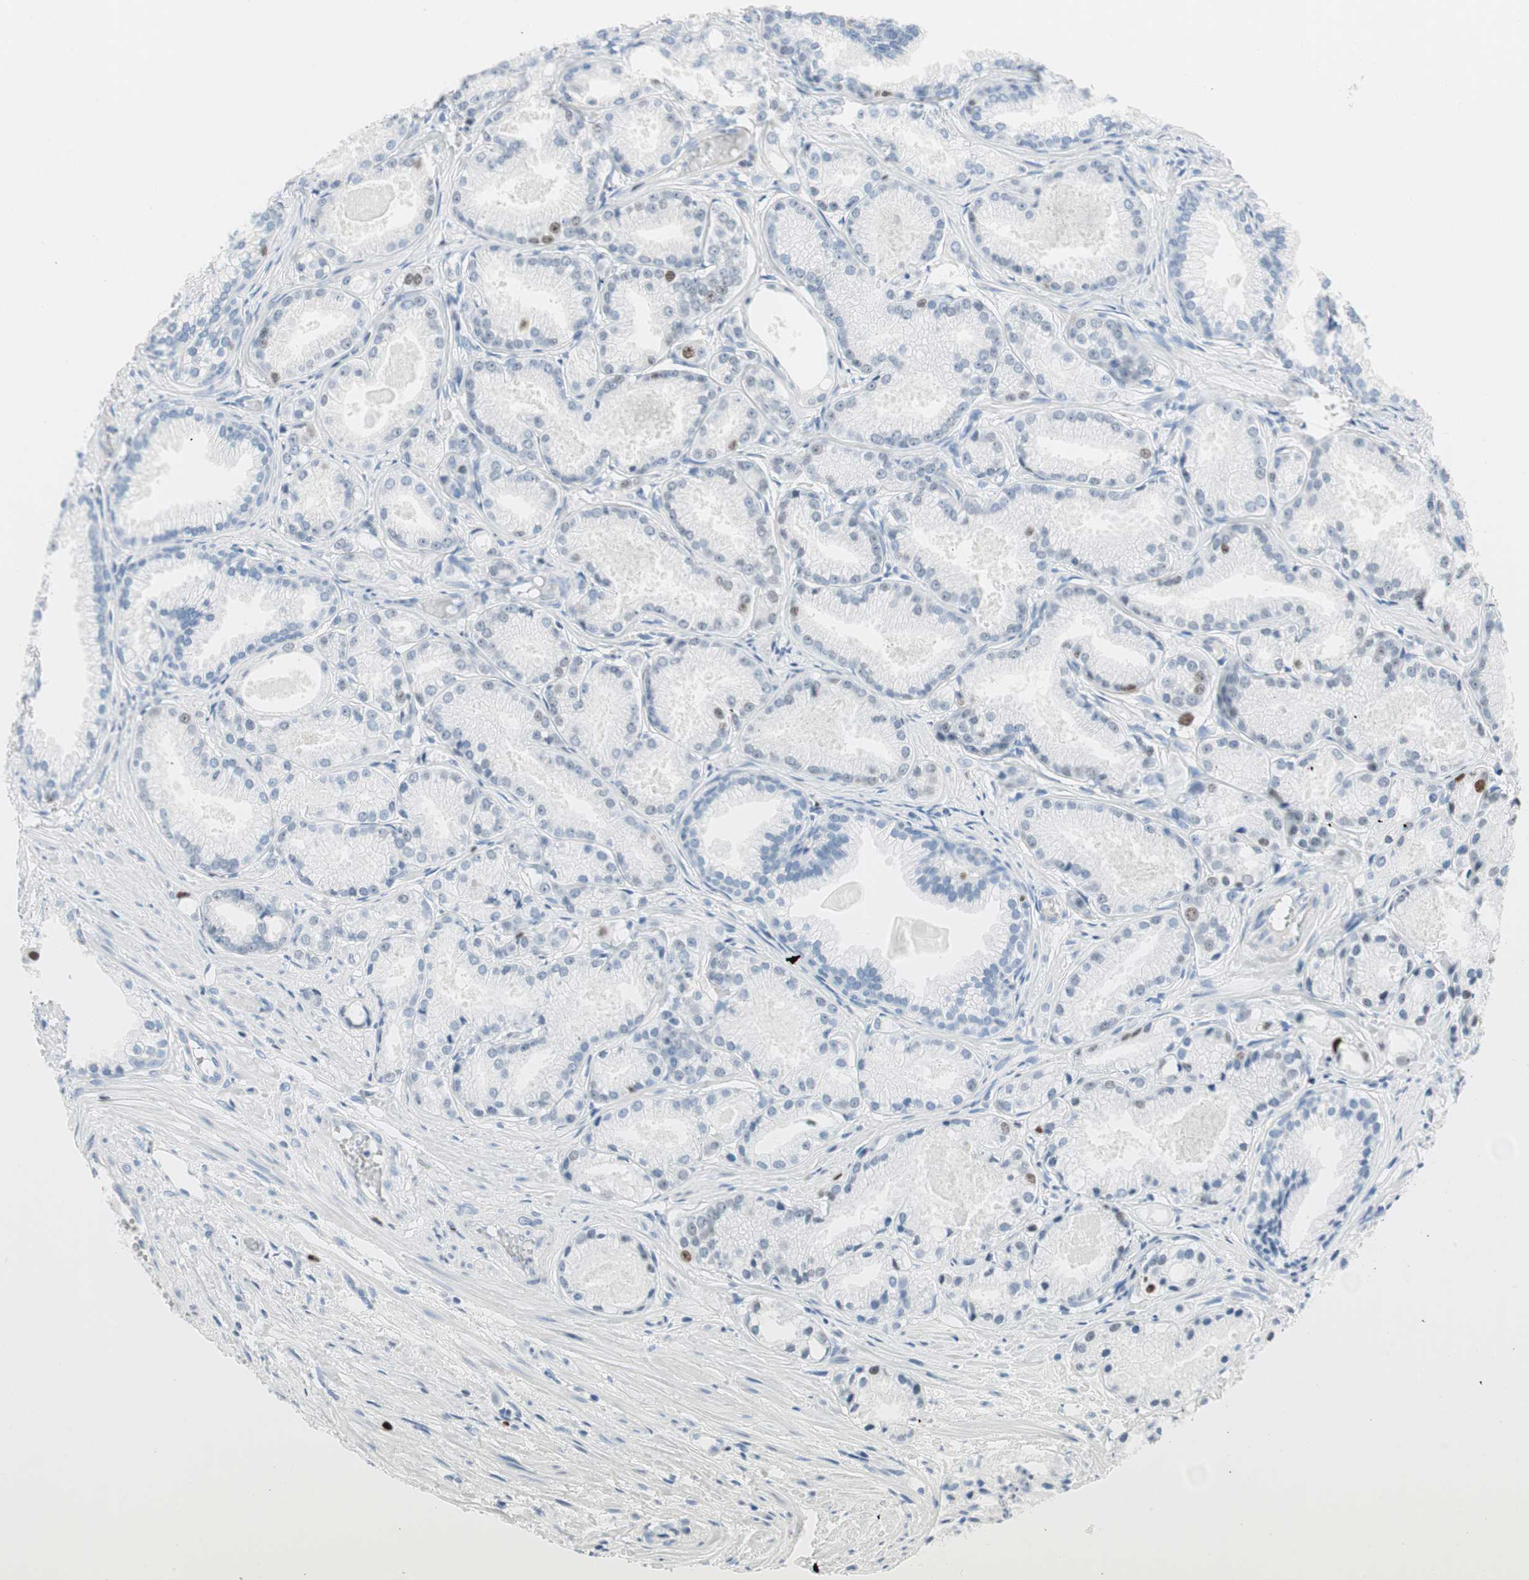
{"staining": {"intensity": "moderate", "quantity": "<25%", "location": "nuclear"}, "tissue": "prostate cancer", "cell_type": "Tumor cells", "image_type": "cancer", "snomed": [{"axis": "morphology", "description": "Adenocarcinoma, Low grade"}, {"axis": "topography", "description": "Prostate"}], "caption": "Human adenocarcinoma (low-grade) (prostate) stained with a protein marker exhibits moderate staining in tumor cells.", "gene": "EZH2", "patient": {"sex": "male", "age": 72}}